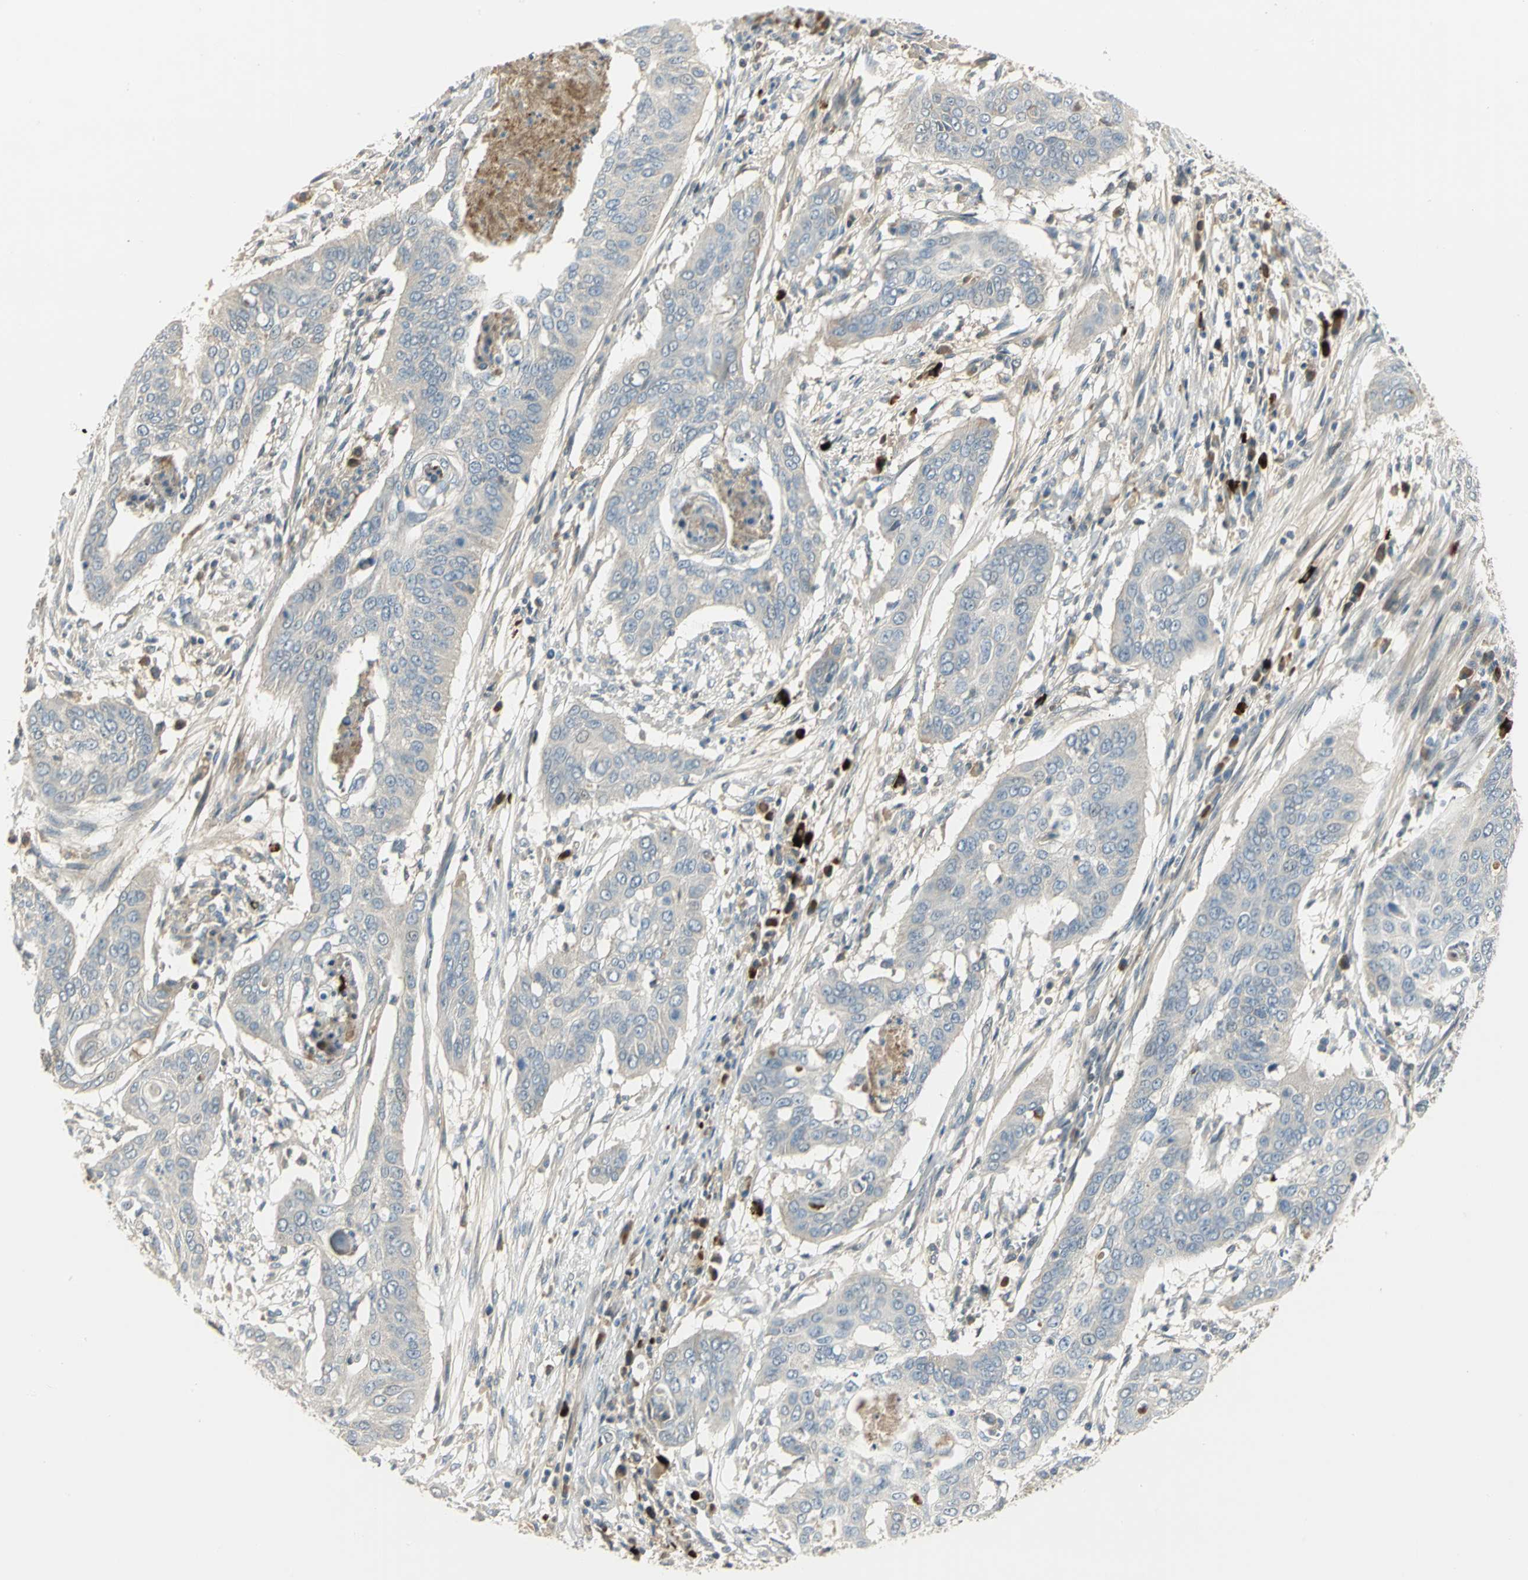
{"staining": {"intensity": "negative", "quantity": "none", "location": "none"}, "tissue": "cervical cancer", "cell_type": "Tumor cells", "image_type": "cancer", "snomed": [{"axis": "morphology", "description": "Squamous cell carcinoma, NOS"}, {"axis": "topography", "description": "Cervix"}], "caption": "Human cervical cancer stained for a protein using IHC demonstrates no expression in tumor cells.", "gene": "PROC", "patient": {"sex": "female", "age": 39}}